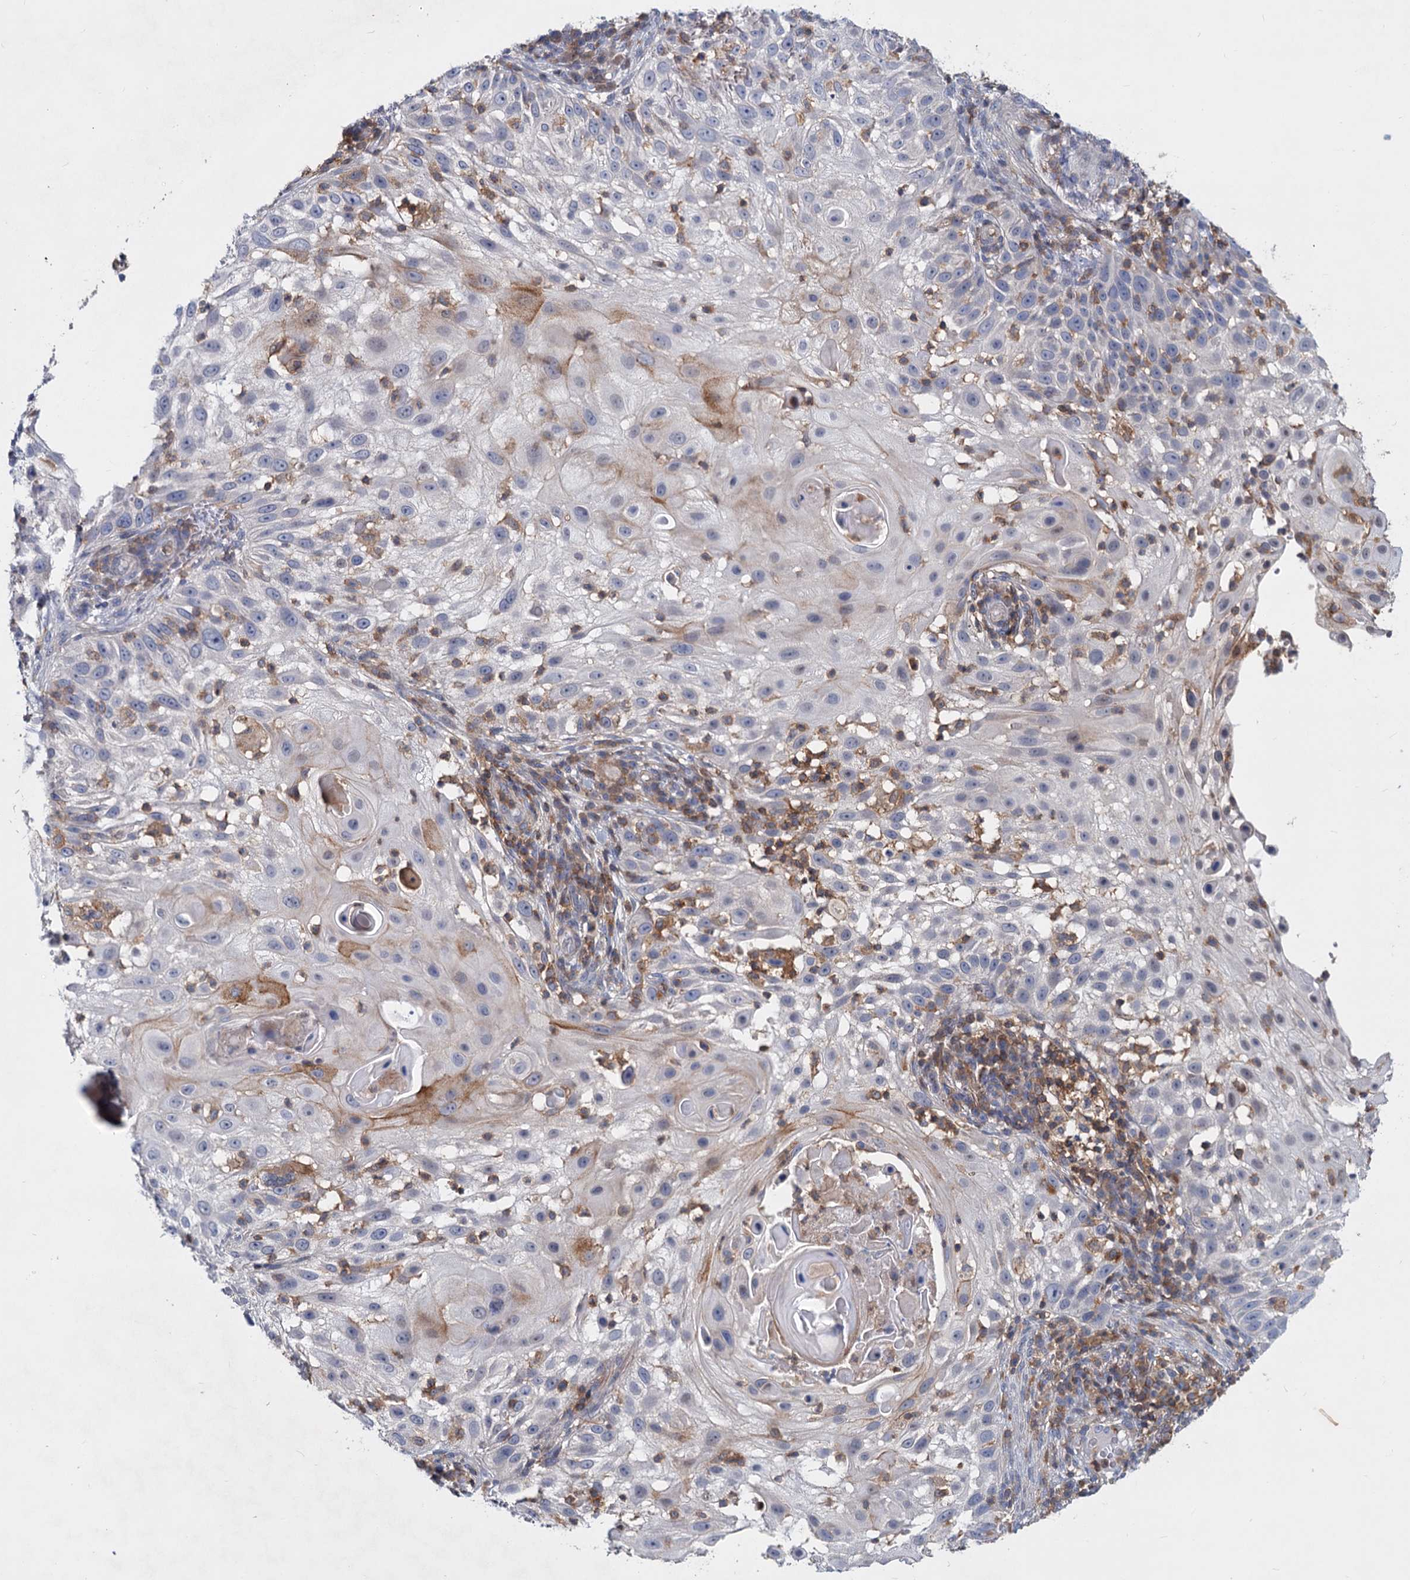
{"staining": {"intensity": "negative", "quantity": "none", "location": "none"}, "tissue": "skin cancer", "cell_type": "Tumor cells", "image_type": "cancer", "snomed": [{"axis": "morphology", "description": "Squamous cell carcinoma, NOS"}, {"axis": "topography", "description": "Skin"}], "caption": "Image shows no significant protein staining in tumor cells of squamous cell carcinoma (skin).", "gene": "LRCH4", "patient": {"sex": "female", "age": 44}}